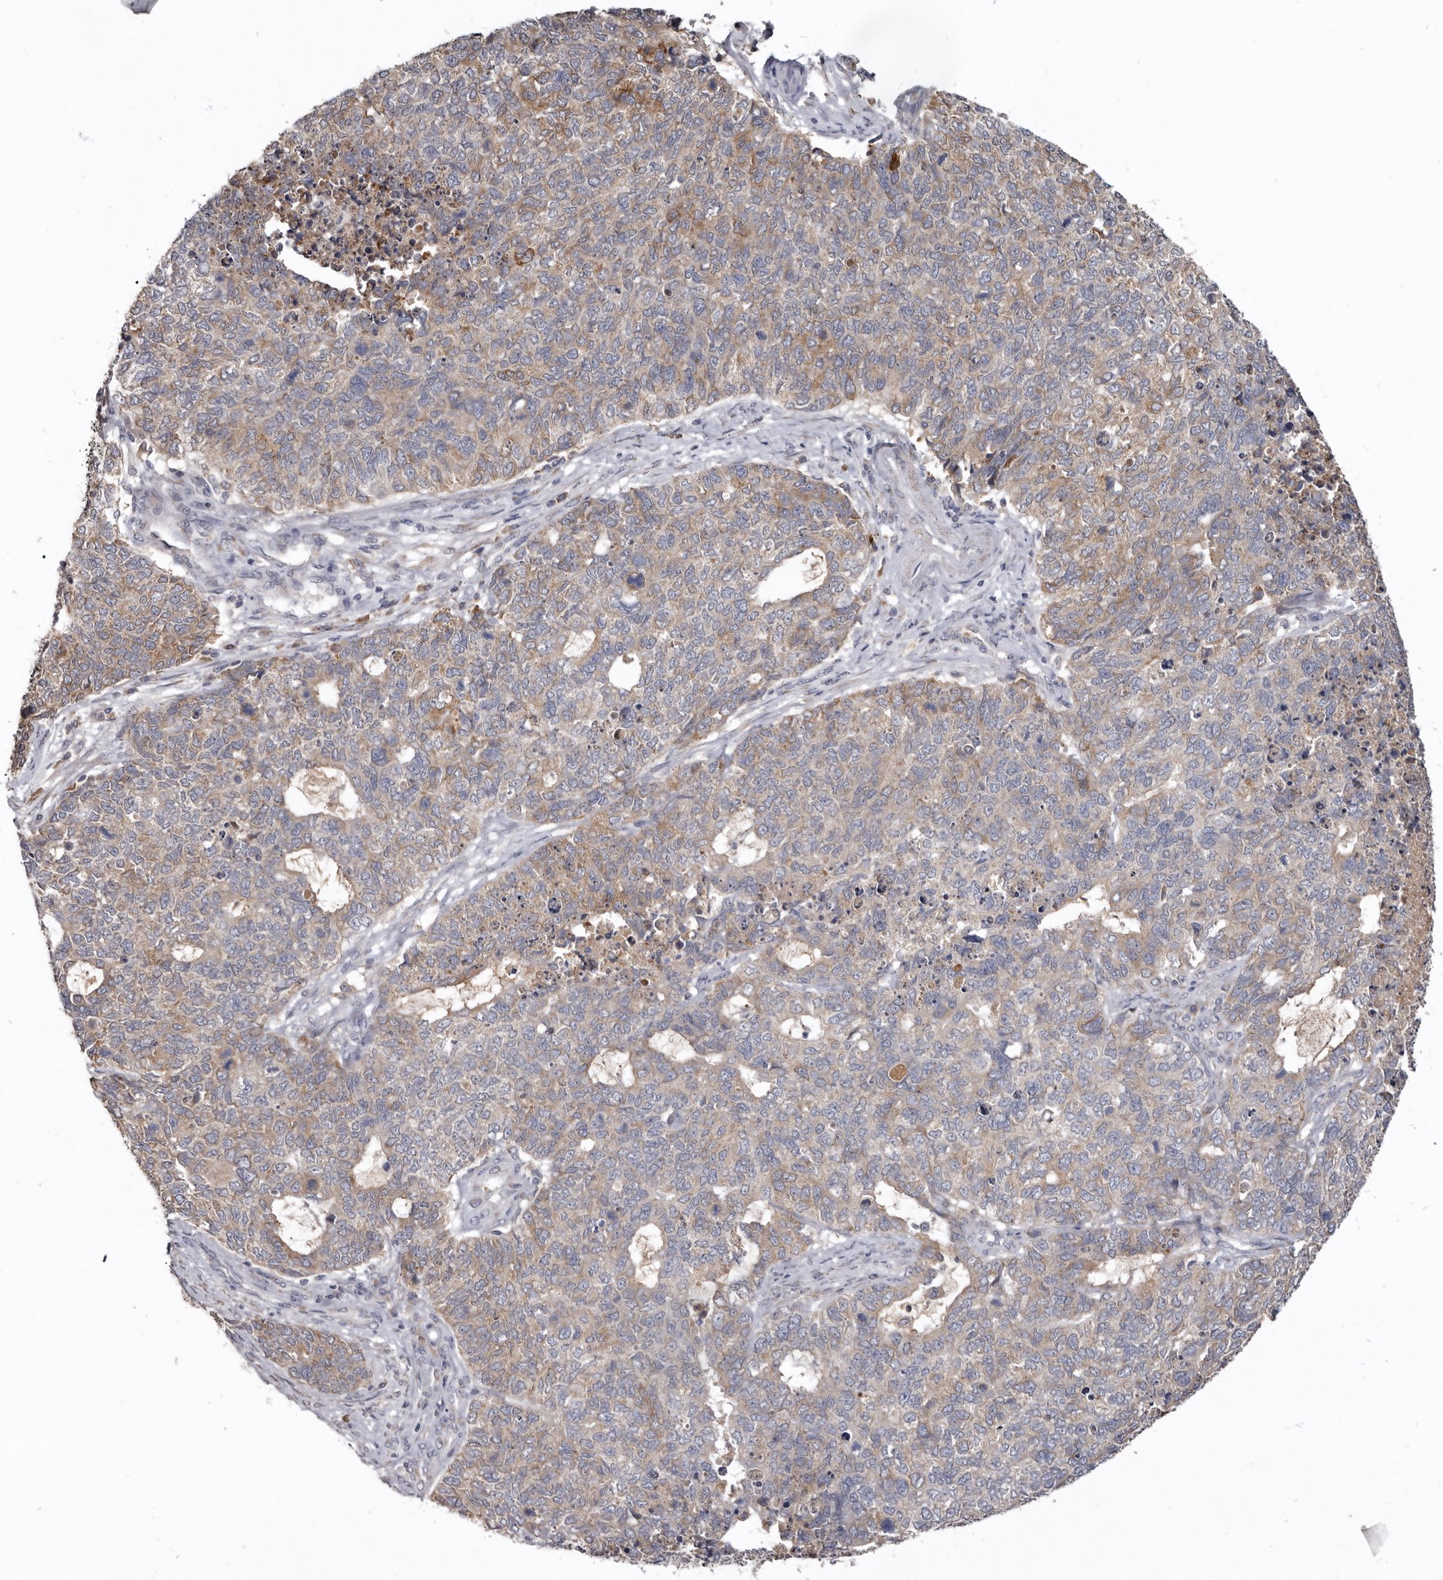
{"staining": {"intensity": "weak", "quantity": "<25%", "location": "cytoplasmic/membranous"}, "tissue": "cervical cancer", "cell_type": "Tumor cells", "image_type": "cancer", "snomed": [{"axis": "morphology", "description": "Squamous cell carcinoma, NOS"}, {"axis": "topography", "description": "Cervix"}], "caption": "Squamous cell carcinoma (cervical) was stained to show a protein in brown. There is no significant expression in tumor cells.", "gene": "NENF", "patient": {"sex": "female", "age": 63}}